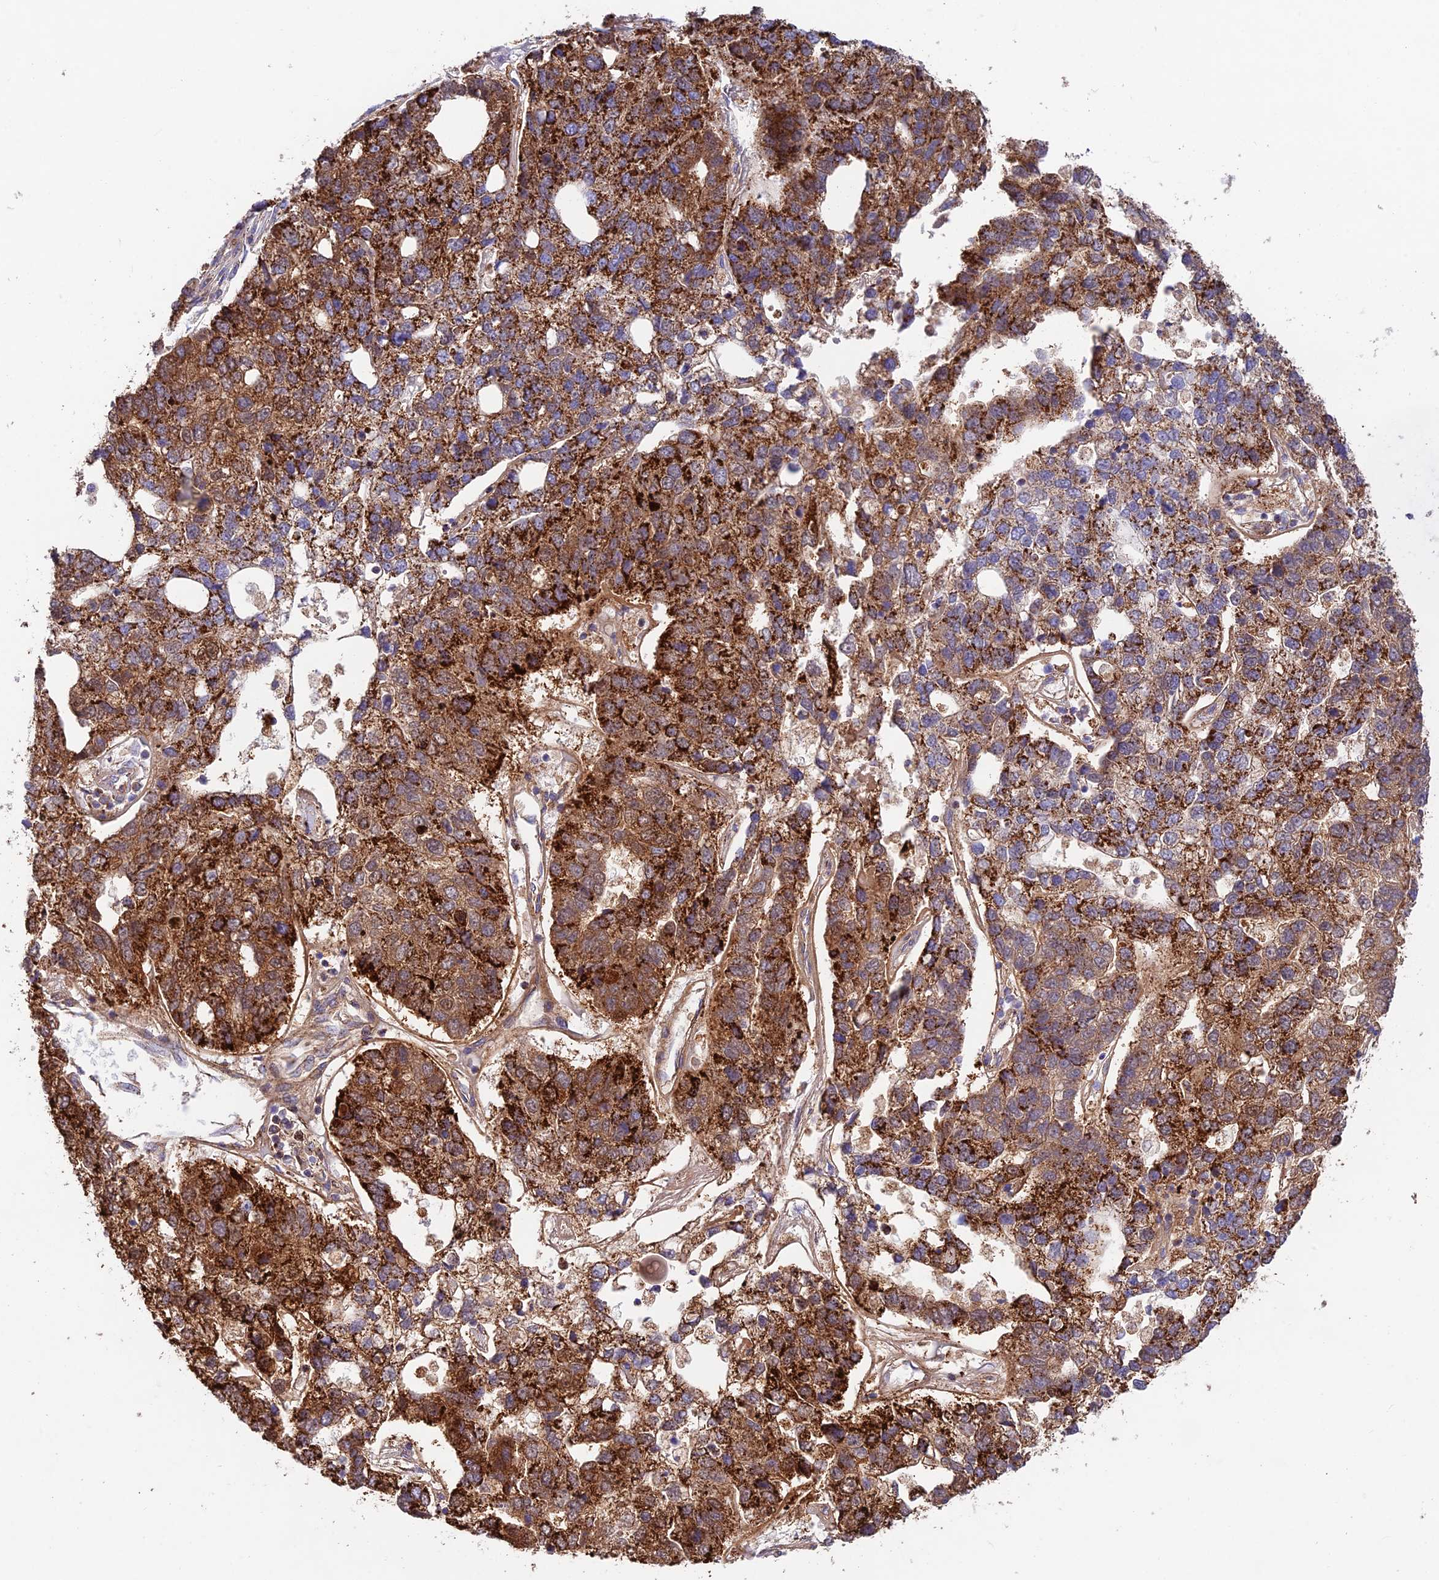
{"staining": {"intensity": "strong", "quantity": ">75%", "location": "cytoplasmic/membranous"}, "tissue": "pancreatic cancer", "cell_type": "Tumor cells", "image_type": "cancer", "snomed": [{"axis": "morphology", "description": "Adenocarcinoma, NOS"}, {"axis": "topography", "description": "Pancreas"}], "caption": "Immunohistochemistry of pancreatic cancer demonstrates high levels of strong cytoplasmic/membranous staining in approximately >75% of tumor cells. The staining was performed using DAB (3,3'-diaminobenzidine) to visualize the protein expression in brown, while the nuclei were stained in blue with hematoxylin (Magnification: 20x).", "gene": "KHDC3L", "patient": {"sex": "female", "age": 61}}